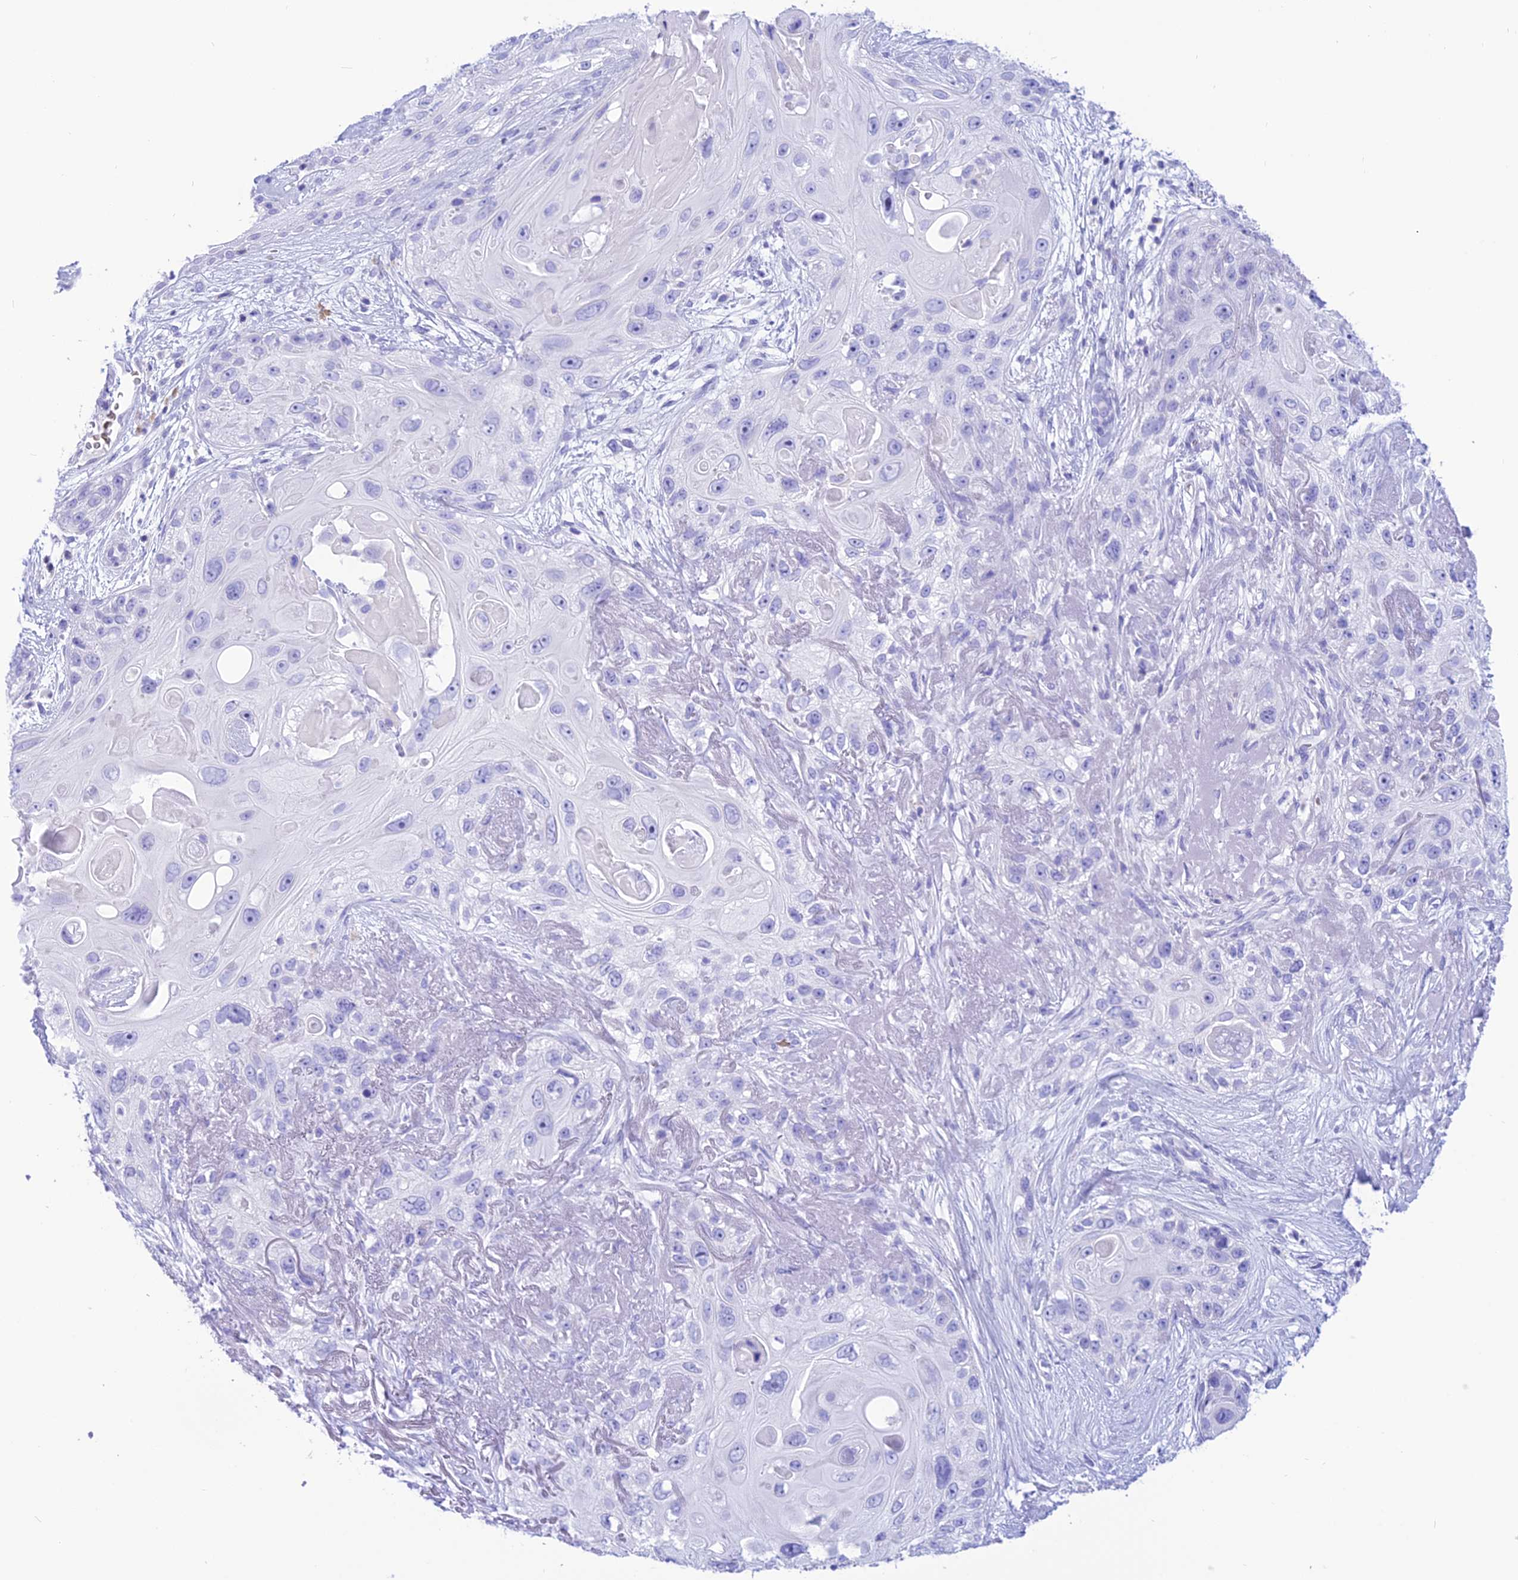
{"staining": {"intensity": "negative", "quantity": "none", "location": "none"}, "tissue": "skin cancer", "cell_type": "Tumor cells", "image_type": "cancer", "snomed": [{"axis": "morphology", "description": "Normal tissue, NOS"}, {"axis": "morphology", "description": "Squamous cell carcinoma, NOS"}, {"axis": "topography", "description": "Skin"}], "caption": "Immunohistochemistry (IHC) image of neoplastic tissue: squamous cell carcinoma (skin) stained with DAB (3,3'-diaminobenzidine) demonstrates no significant protein expression in tumor cells. Brightfield microscopy of IHC stained with DAB (brown) and hematoxylin (blue), captured at high magnification.", "gene": "GLYATL1", "patient": {"sex": "male", "age": 72}}